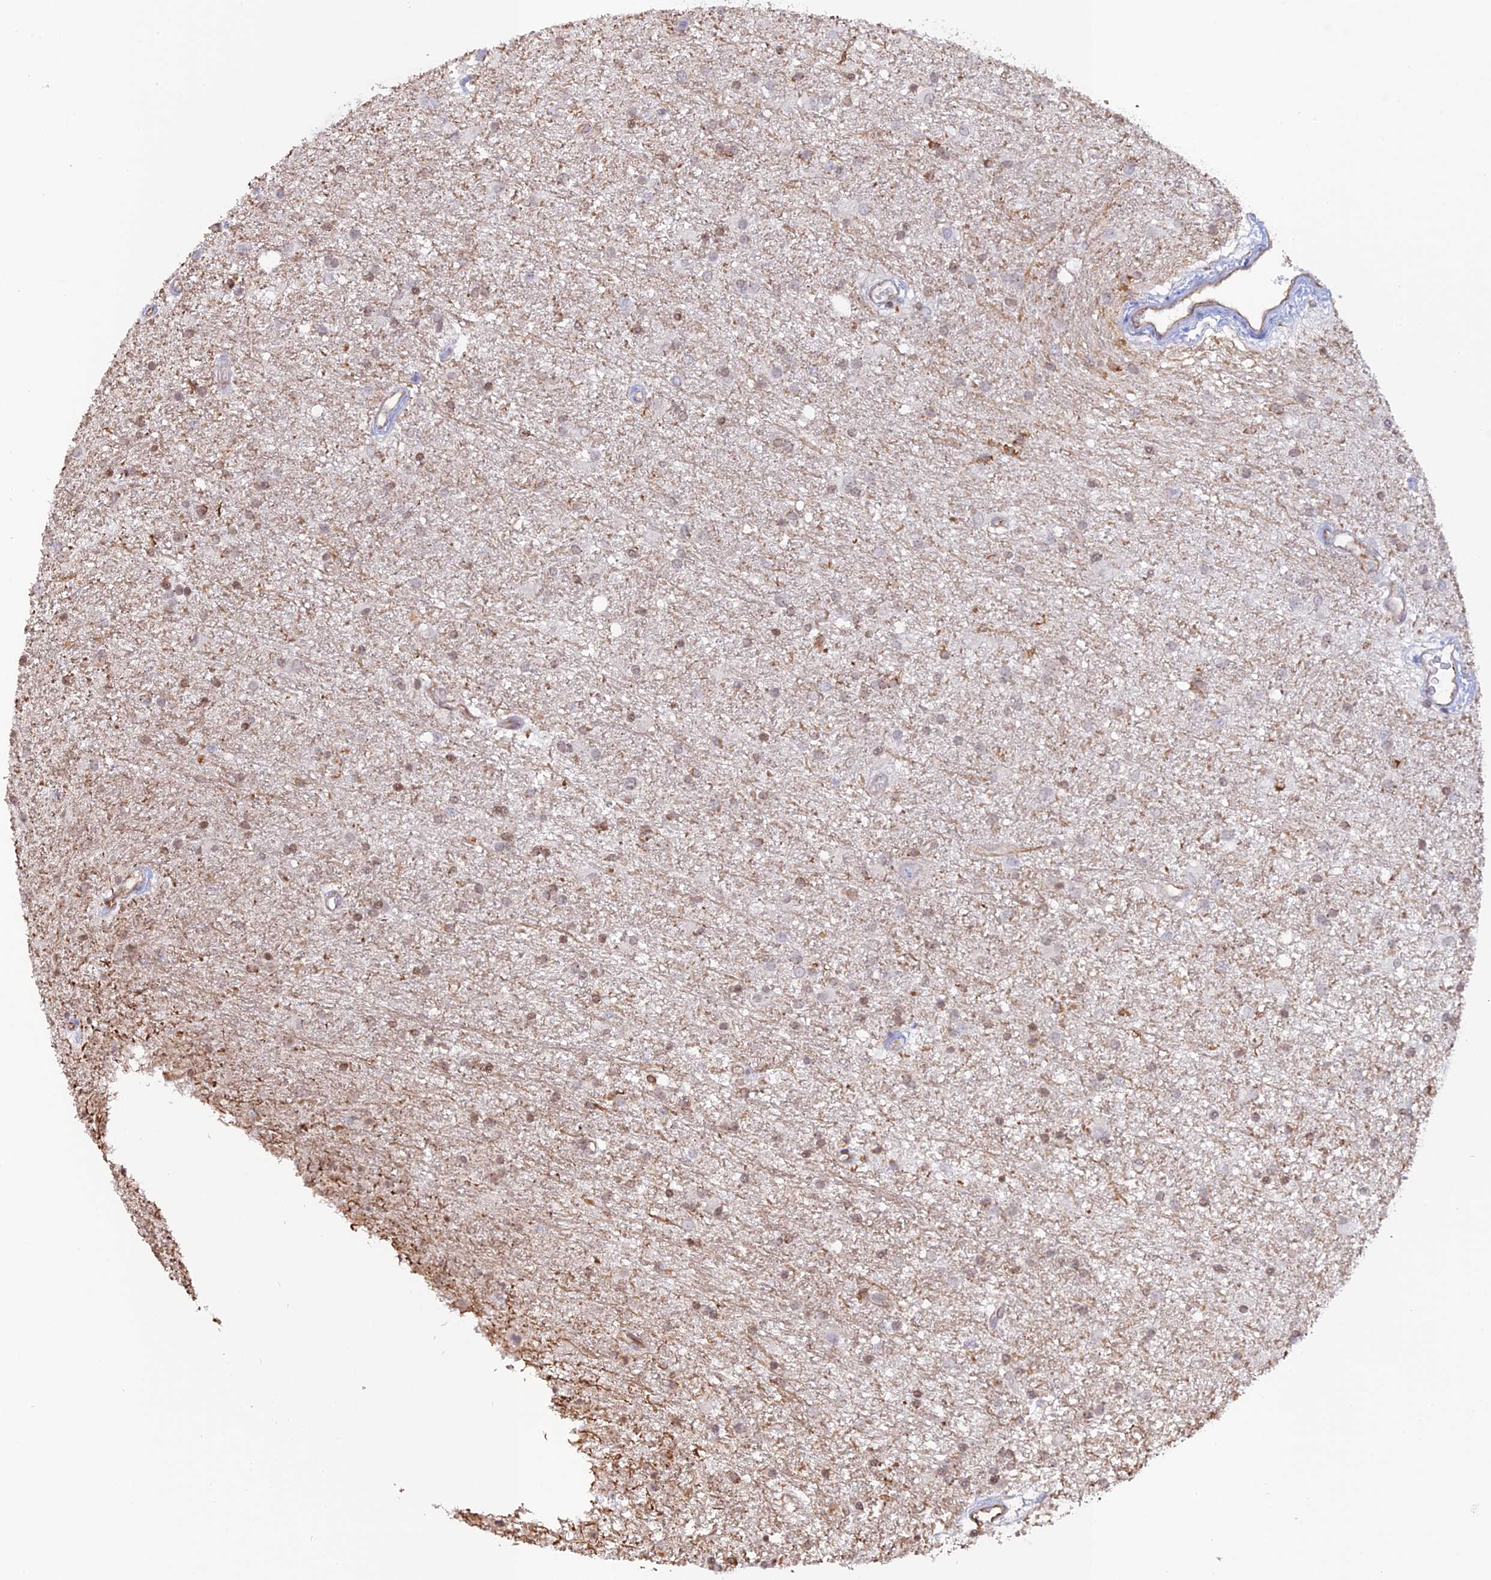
{"staining": {"intensity": "negative", "quantity": "none", "location": "none"}, "tissue": "glioma", "cell_type": "Tumor cells", "image_type": "cancer", "snomed": [{"axis": "morphology", "description": "Glioma, malignant, High grade"}, {"axis": "topography", "description": "Brain"}], "caption": "Malignant glioma (high-grade) was stained to show a protein in brown. There is no significant staining in tumor cells.", "gene": "APOBR", "patient": {"sex": "male", "age": 77}}